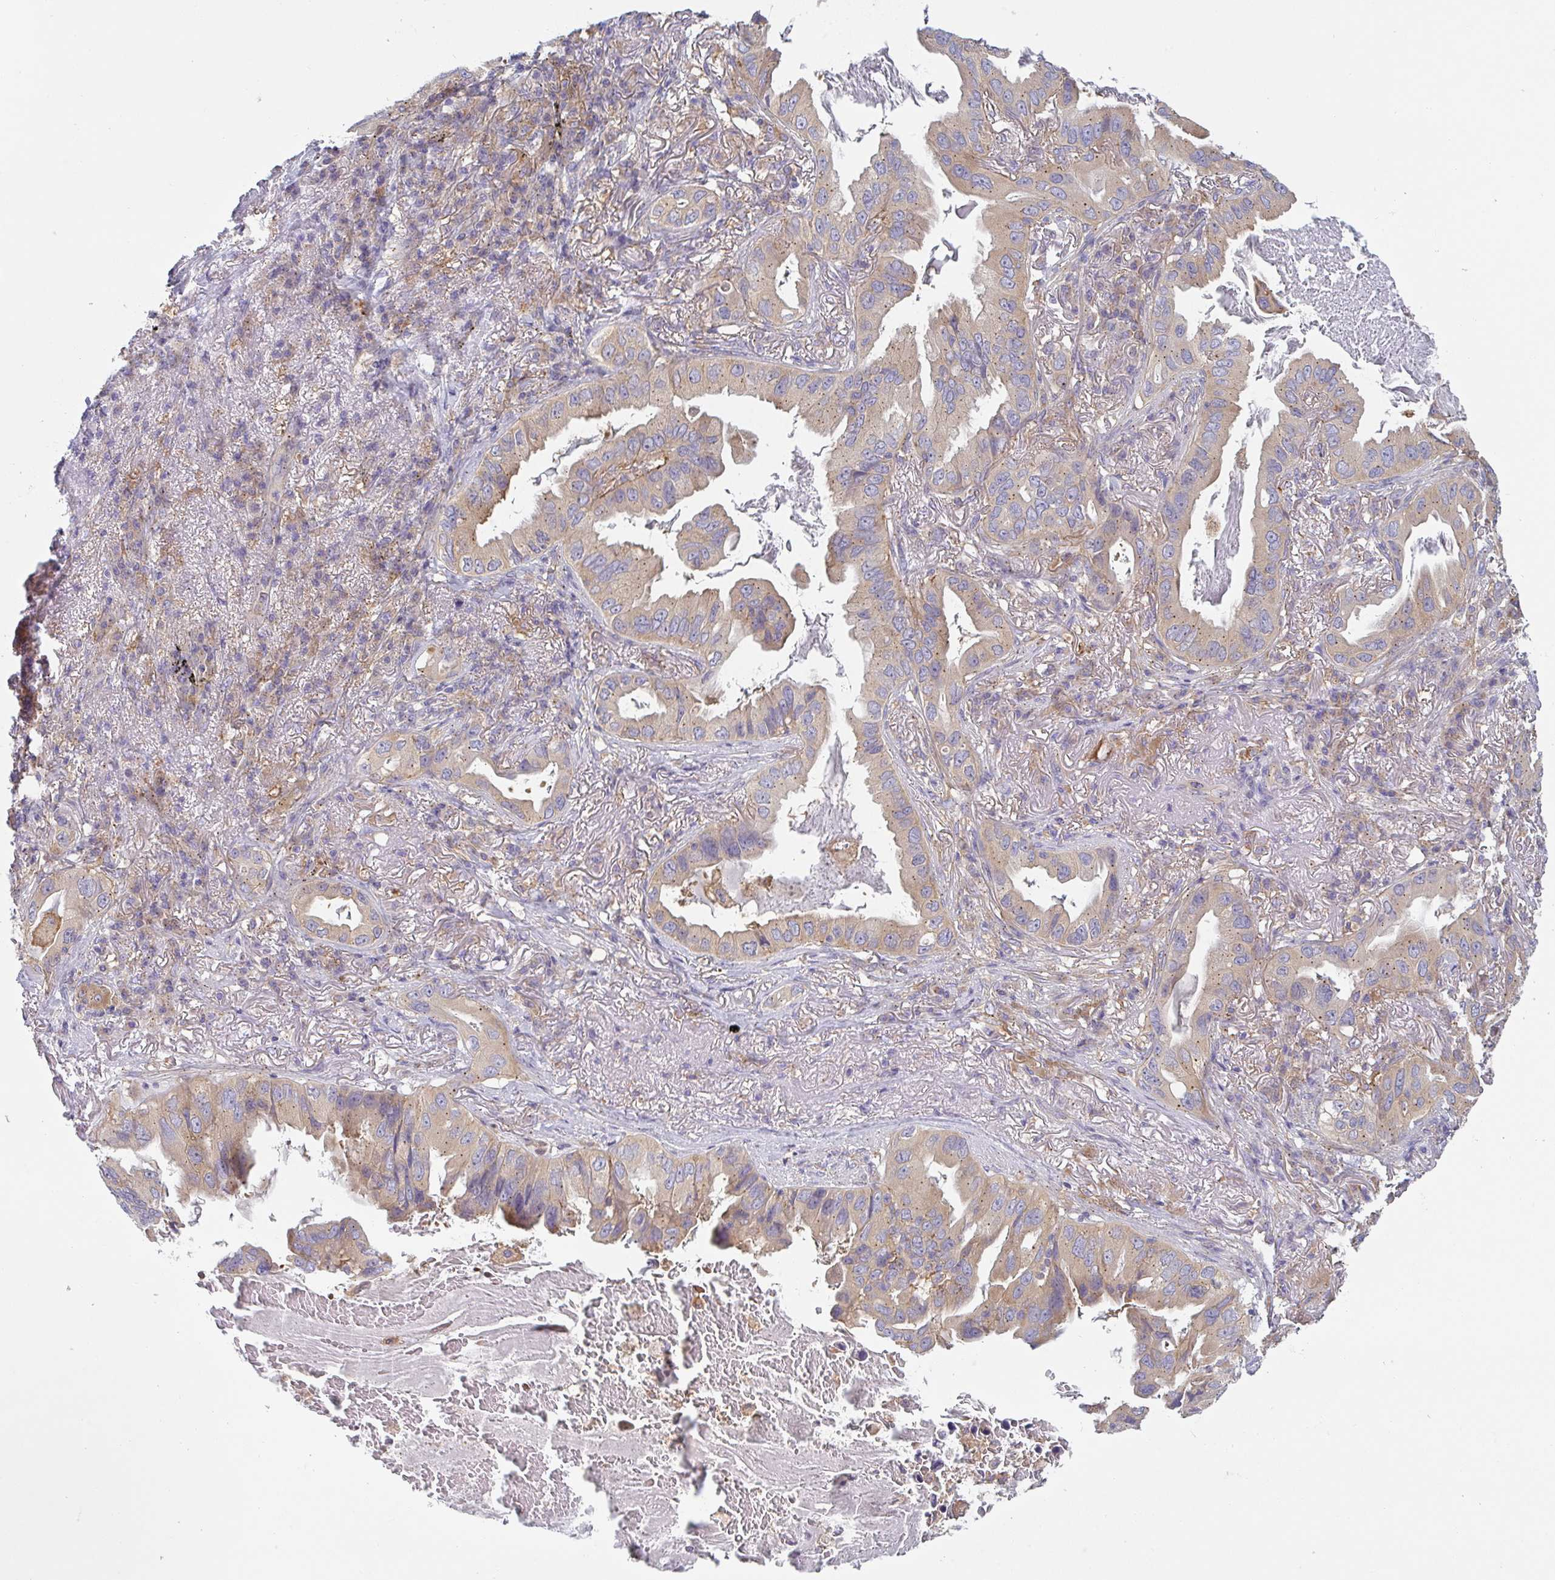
{"staining": {"intensity": "weak", "quantity": ">75%", "location": "cytoplasmic/membranous"}, "tissue": "lung cancer", "cell_type": "Tumor cells", "image_type": "cancer", "snomed": [{"axis": "morphology", "description": "Adenocarcinoma, NOS"}, {"axis": "topography", "description": "Lung"}], "caption": "Immunohistochemistry (IHC) image of human lung adenocarcinoma stained for a protein (brown), which reveals low levels of weak cytoplasmic/membranous expression in about >75% of tumor cells.", "gene": "SNX5", "patient": {"sex": "female", "age": 69}}